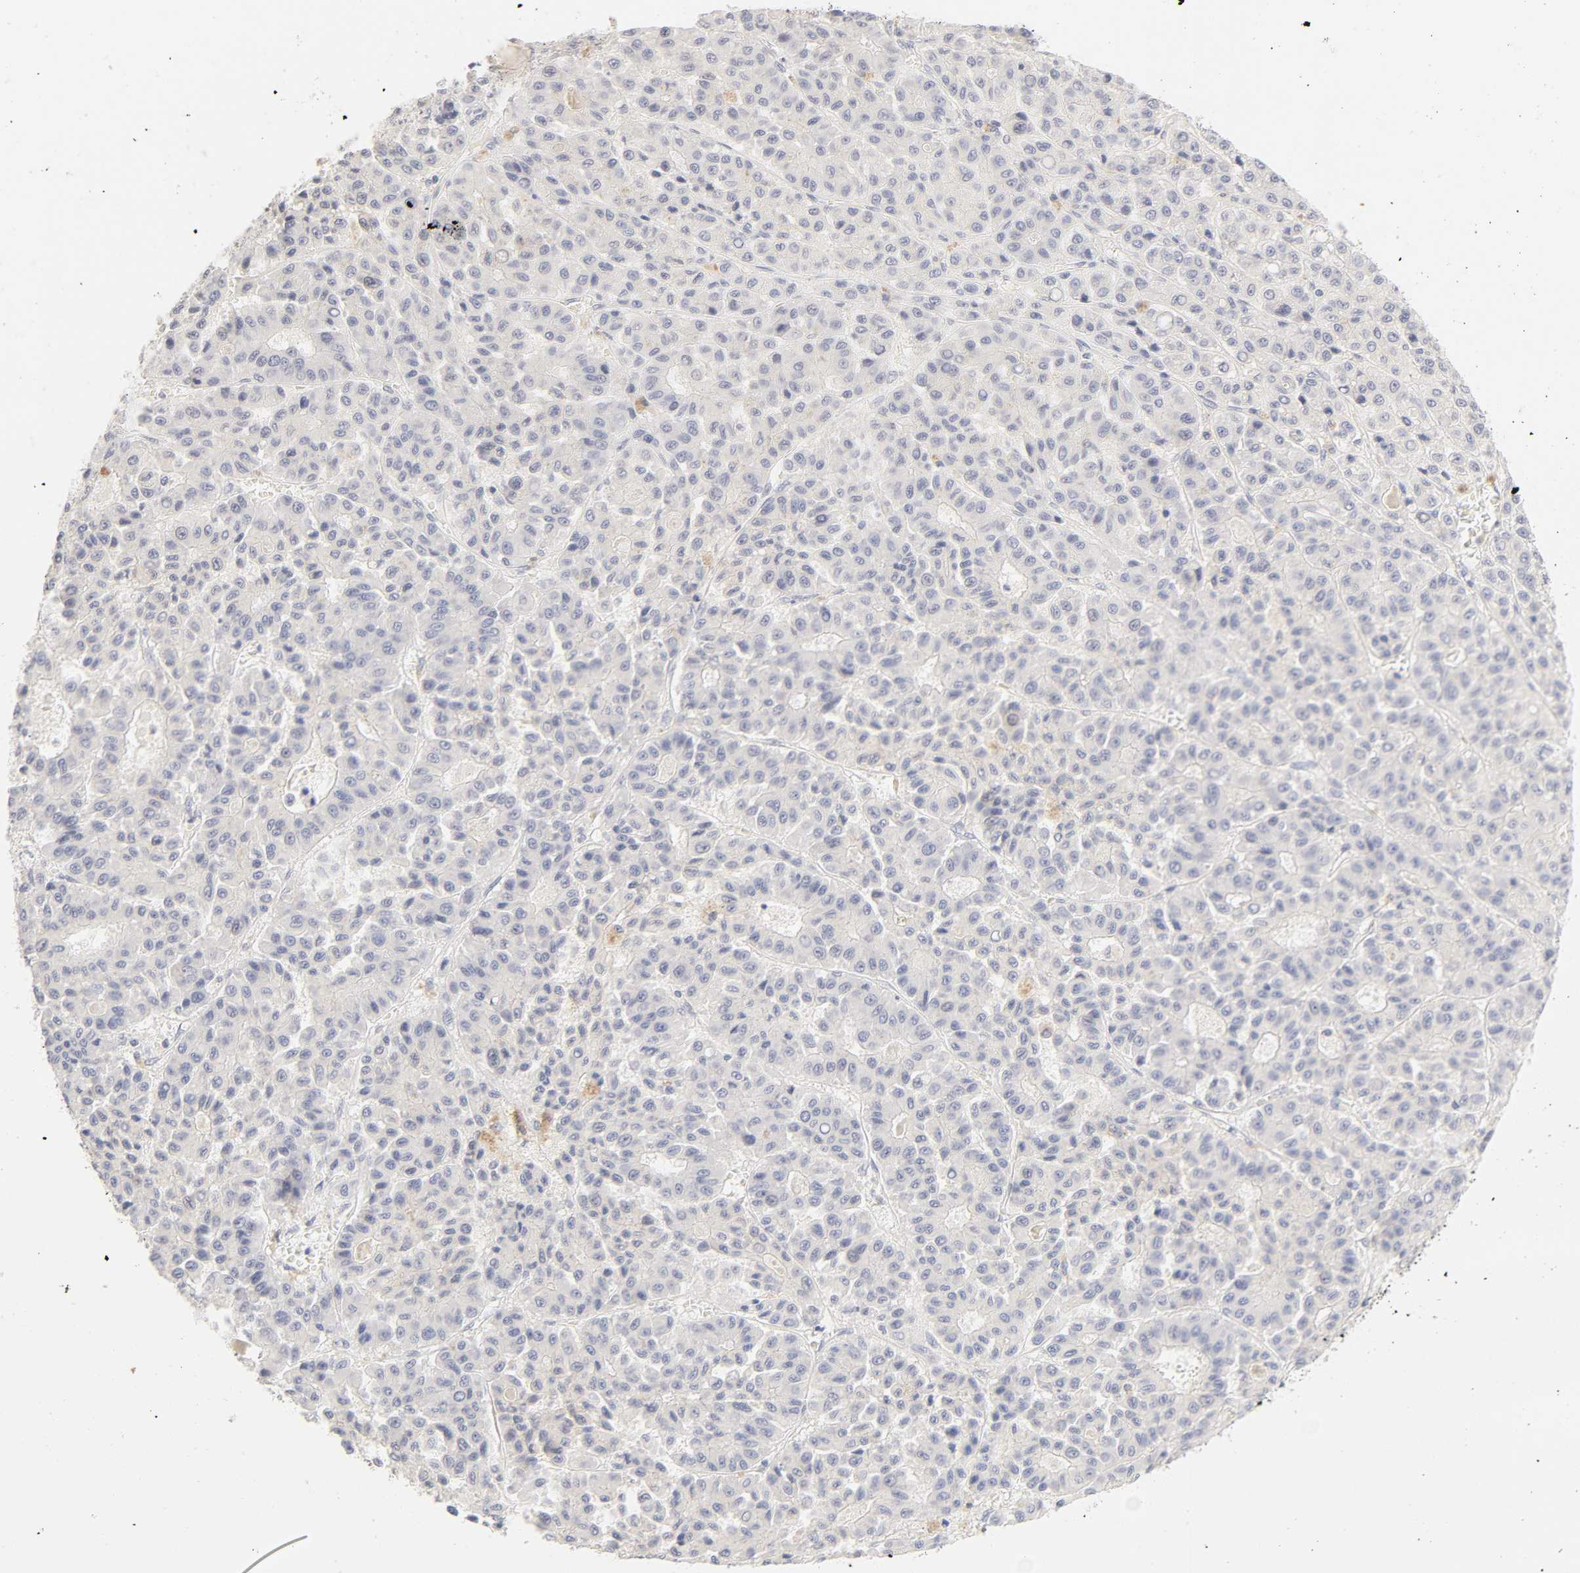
{"staining": {"intensity": "negative", "quantity": "none", "location": "none"}, "tissue": "liver cancer", "cell_type": "Tumor cells", "image_type": "cancer", "snomed": [{"axis": "morphology", "description": "Carcinoma, Hepatocellular, NOS"}, {"axis": "topography", "description": "Liver"}], "caption": "Immunohistochemical staining of human liver cancer (hepatocellular carcinoma) shows no significant expression in tumor cells.", "gene": "CYP4B1", "patient": {"sex": "male", "age": 70}}